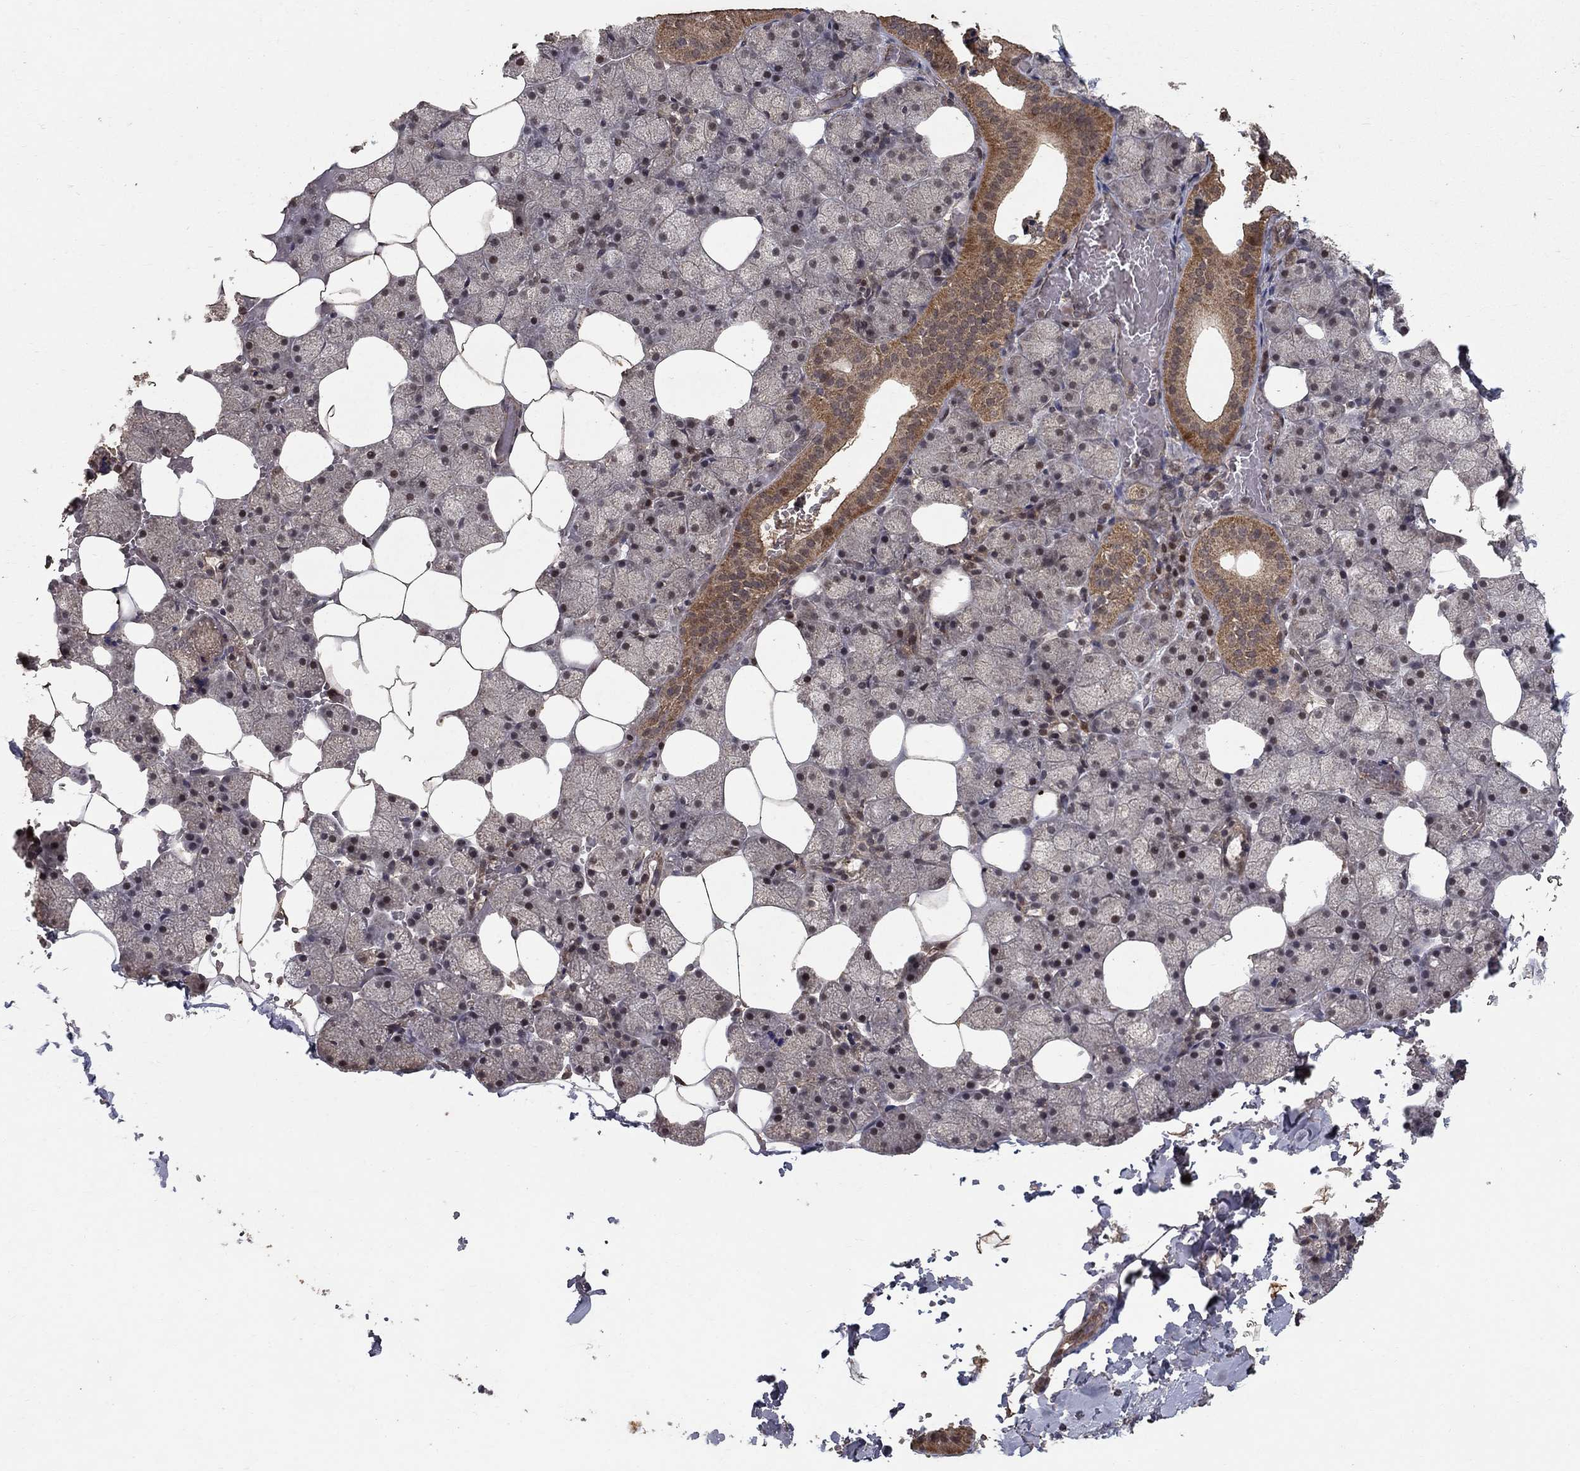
{"staining": {"intensity": "moderate", "quantity": "25%-75%", "location": "cytoplasmic/membranous,nuclear"}, "tissue": "salivary gland", "cell_type": "Glandular cells", "image_type": "normal", "snomed": [{"axis": "morphology", "description": "Normal tissue, NOS"}, {"axis": "topography", "description": "Salivary gland"}], "caption": "A photomicrograph of salivary gland stained for a protein displays moderate cytoplasmic/membranous,nuclear brown staining in glandular cells. The staining was performed using DAB to visualize the protein expression in brown, while the nuclei were stained in blue with hematoxylin (Magnification: 20x).", "gene": "PRDM1", "patient": {"sex": "male", "age": 38}}